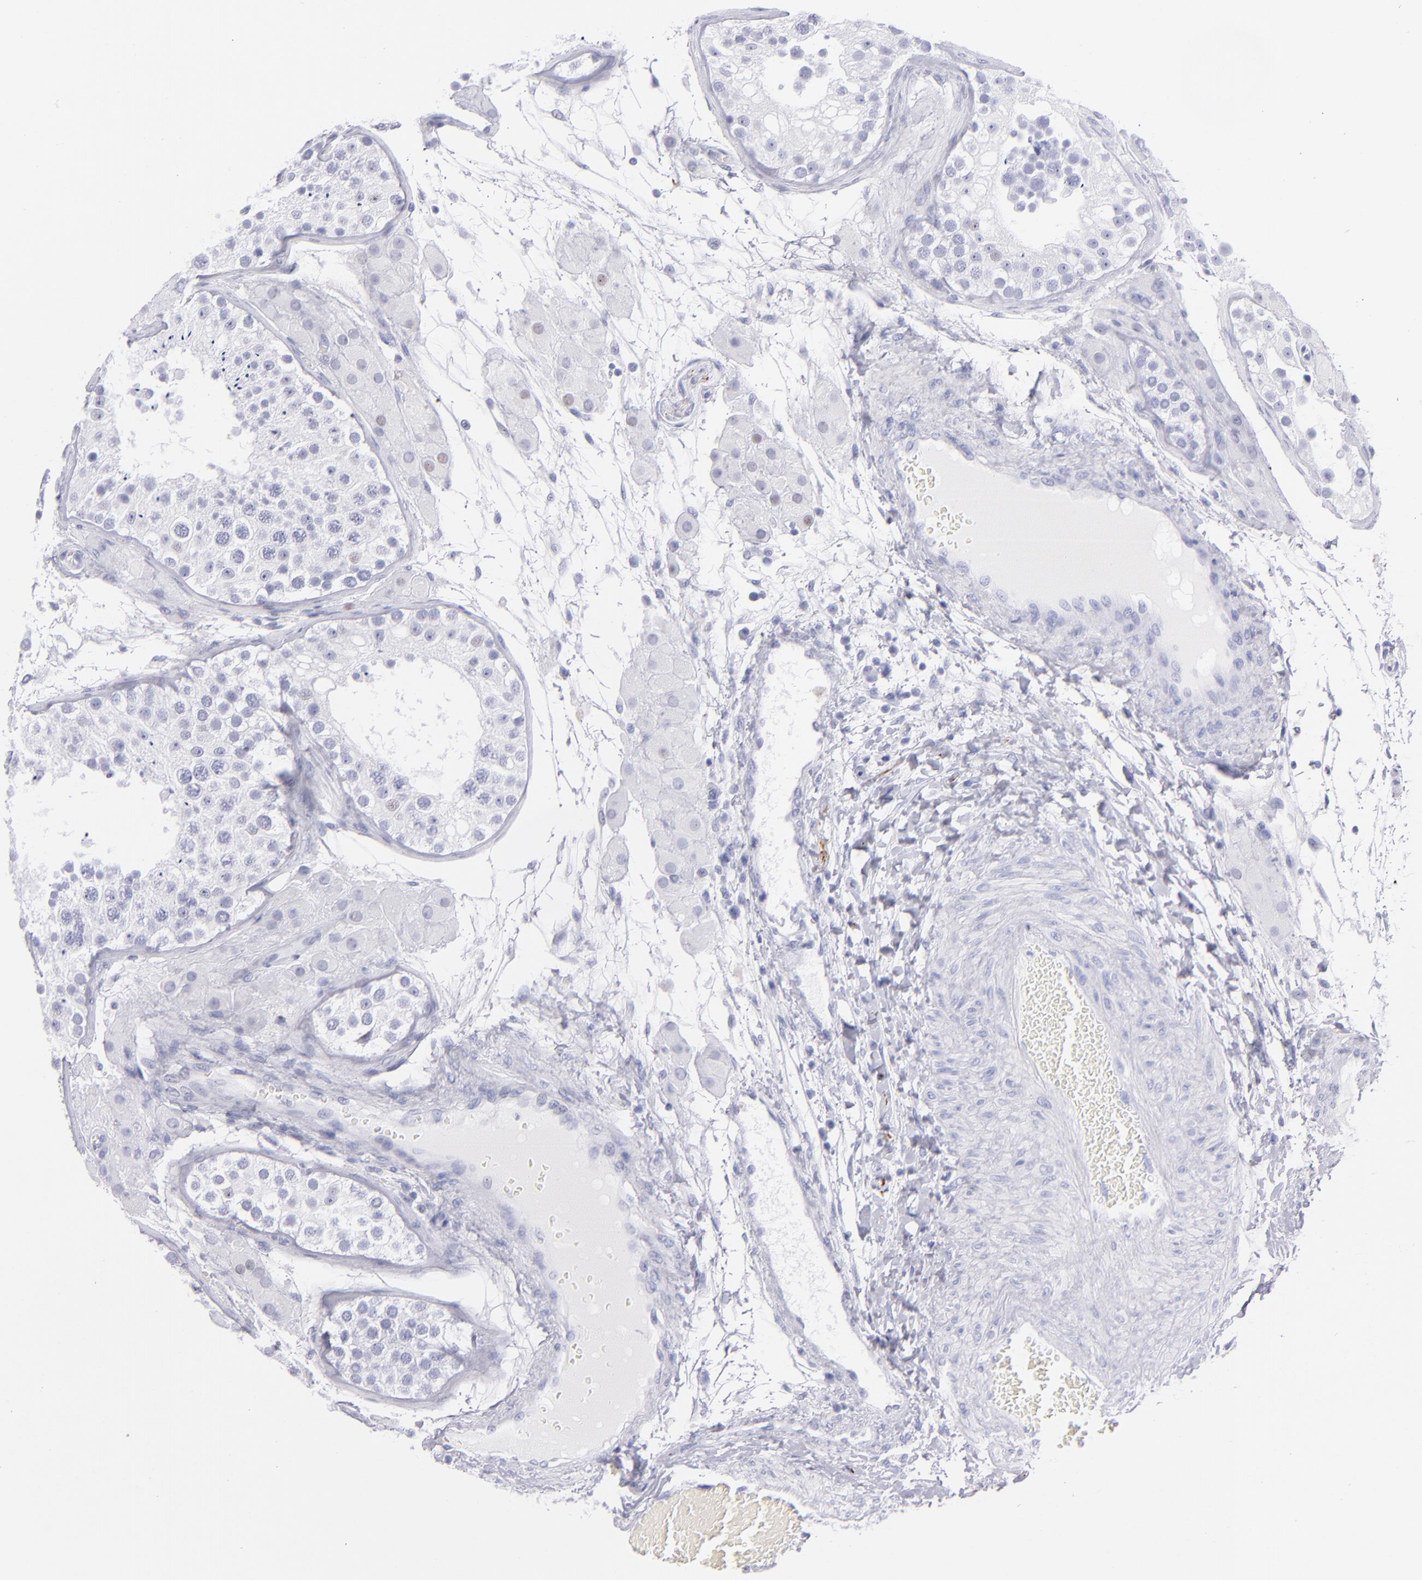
{"staining": {"intensity": "negative", "quantity": "none", "location": "none"}, "tissue": "testis", "cell_type": "Cells in seminiferous ducts", "image_type": "normal", "snomed": [{"axis": "morphology", "description": "Normal tissue, NOS"}, {"axis": "topography", "description": "Testis"}], "caption": "Cells in seminiferous ducts show no significant staining in unremarkable testis. (Stains: DAB (3,3'-diaminobenzidine) immunohistochemistry (IHC) with hematoxylin counter stain, Microscopy: brightfield microscopy at high magnification).", "gene": "PRPH", "patient": {"sex": "male", "age": 26}}